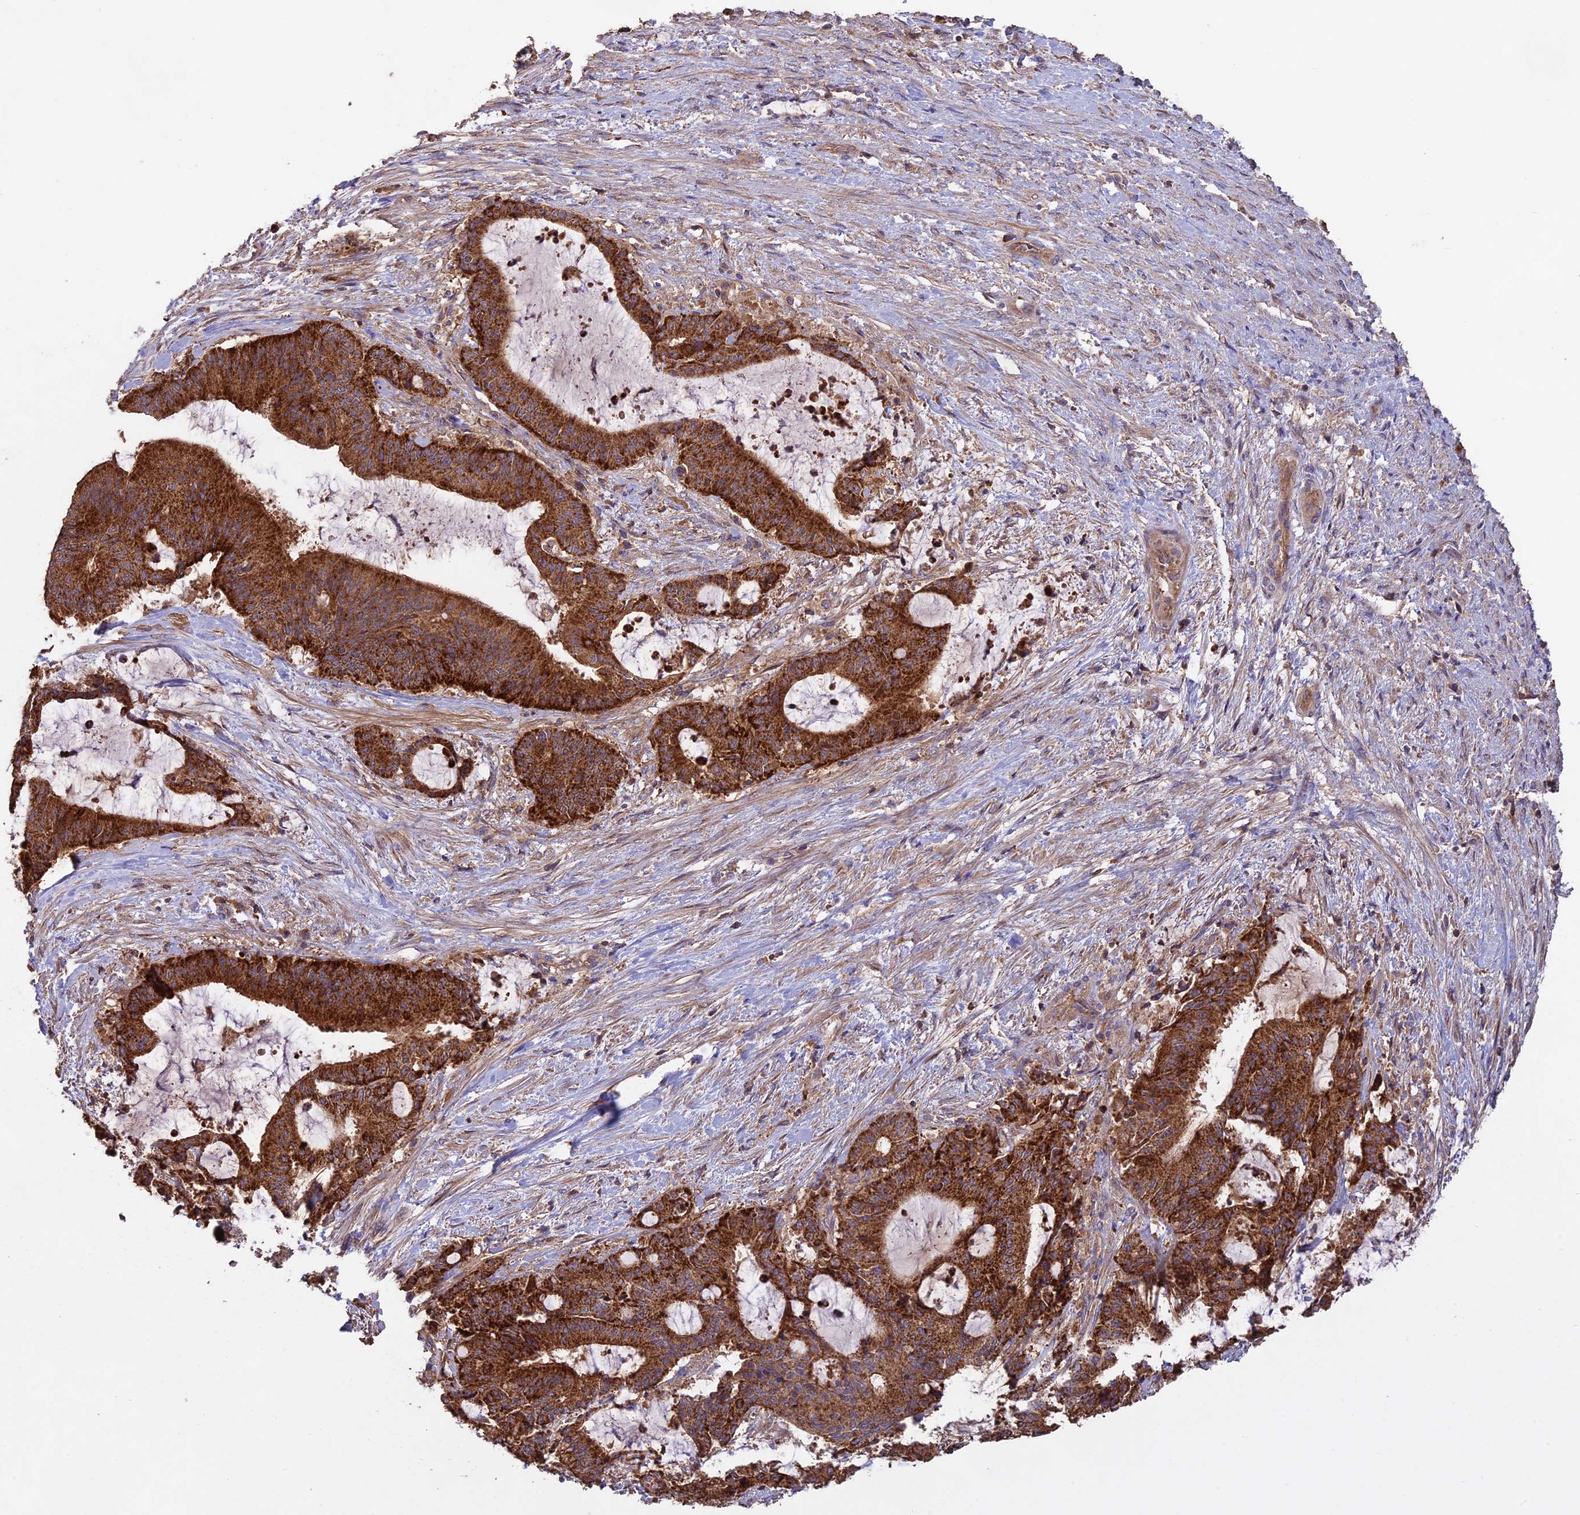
{"staining": {"intensity": "strong", "quantity": ">75%", "location": "cytoplasmic/membranous"}, "tissue": "liver cancer", "cell_type": "Tumor cells", "image_type": "cancer", "snomed": [{"axis": "morphology", "description": "Normal tissue, NOS"}, {"axis": "morphology", "description": "Cholangiocarcinoma"}, {"axis": "topography", "description": "Liver"}, {"axis": "topography", "description": "Peripheral nerve tissue"}], "caption": "Immunohistochemistry (IHC) (DAB (3,3'-diaminobenzidine)) staining of human liver cholangiocarcinoma exhibits strong cytoplasmic/membranous protein expression in approximately >75% of tumor cells.", "gene": "NUDT8", "patient": {"sex": "female", "age": 73}}